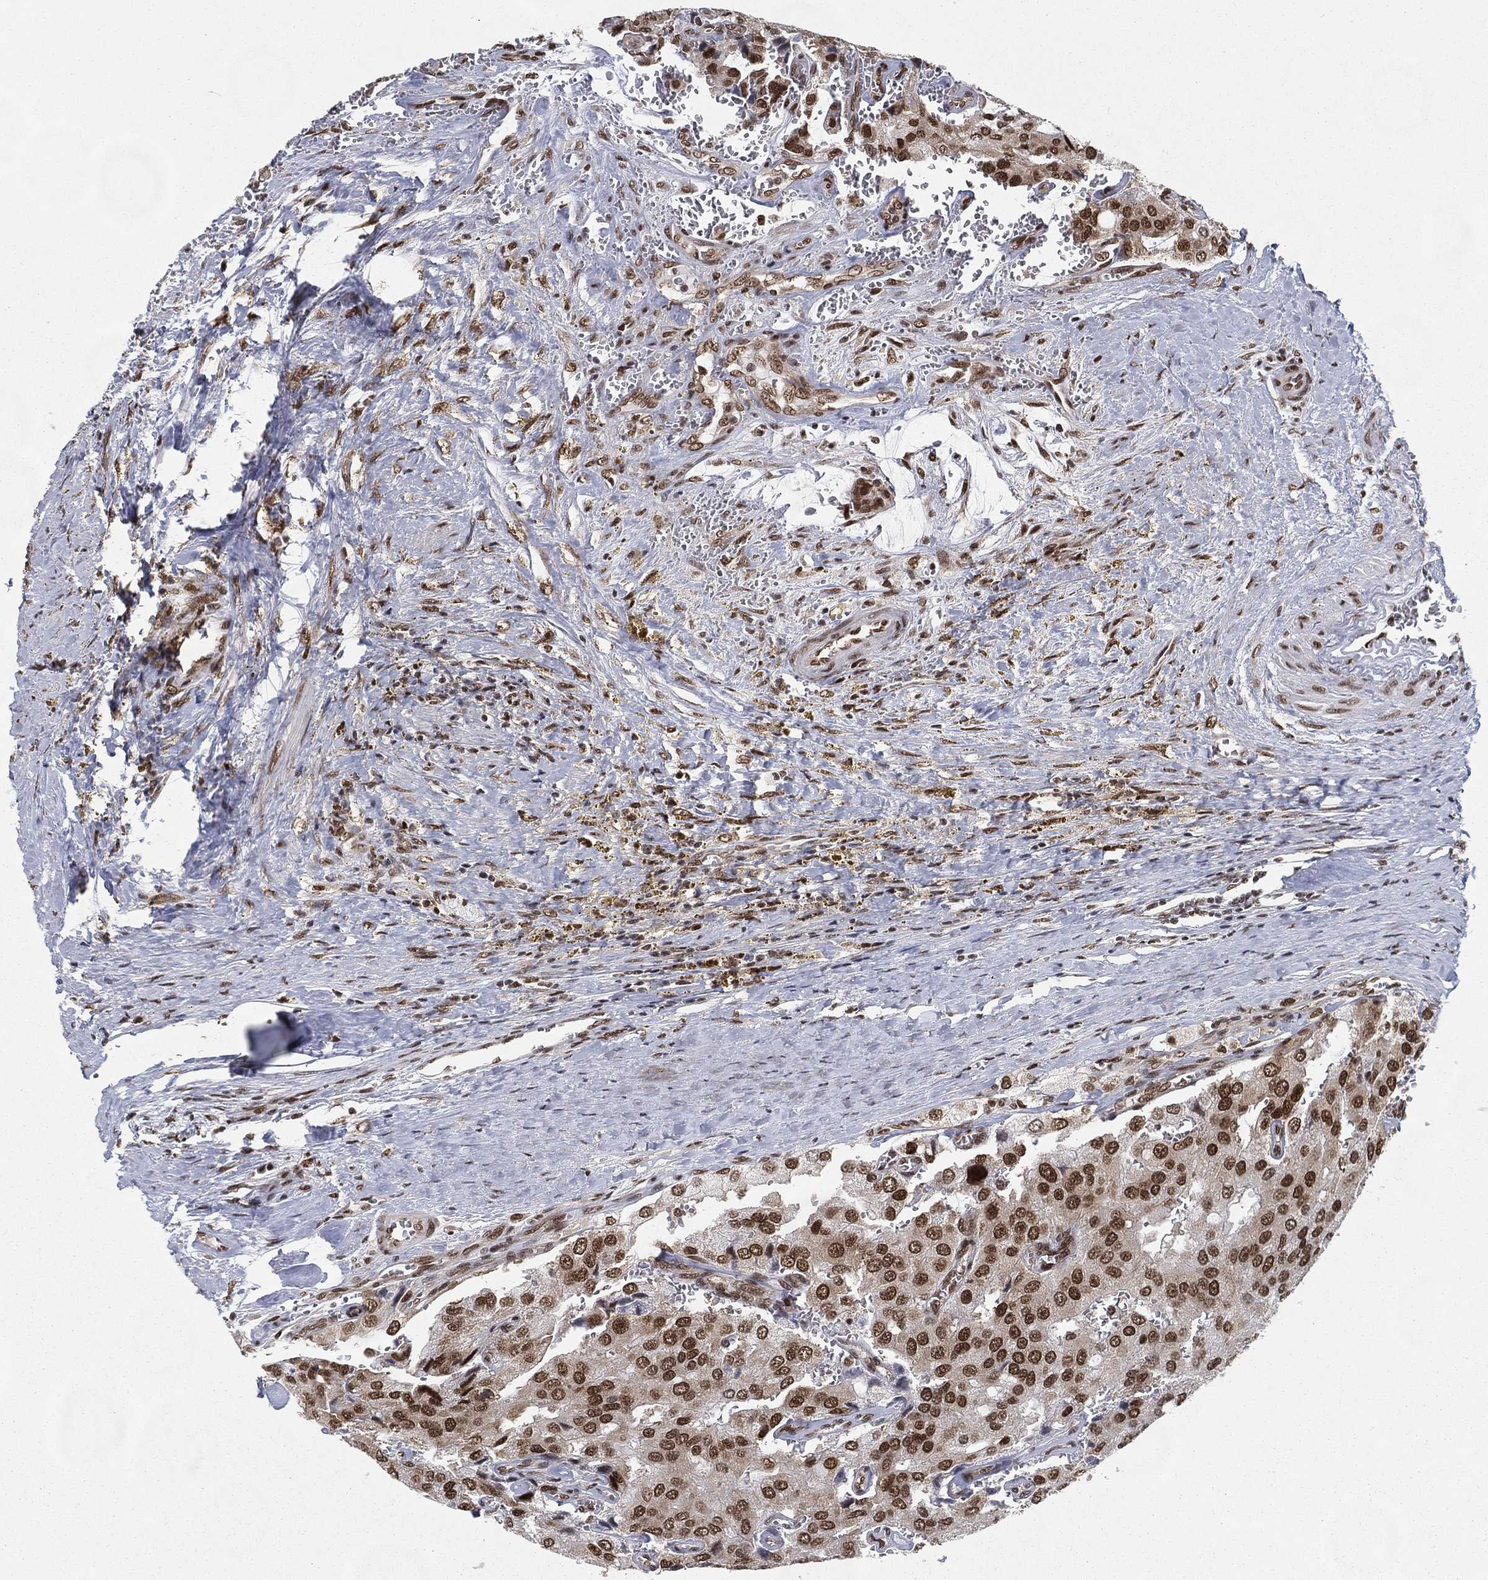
{"staining": {"intensity": "strong", "quantity": ">75%", "location": "nuclear"}, "tissue": "prostate cancer", "cell_type": "Tumor cells", "image_type": "cancer", "snomed": [{"axis": "morphology", "description": "Adenocarcinoma, NOS"}, {"axis": "topography", "description": "Prostate and seminal vesicle, NOS"}, {"axis": "topography", "description": "Prostate"}], "caption": "Prostate cancer stained for a protein displays strong nuclear positivity in tumor cells.", "gene": "FUBP3", "patient": {"sex": "male", "age": 67}}